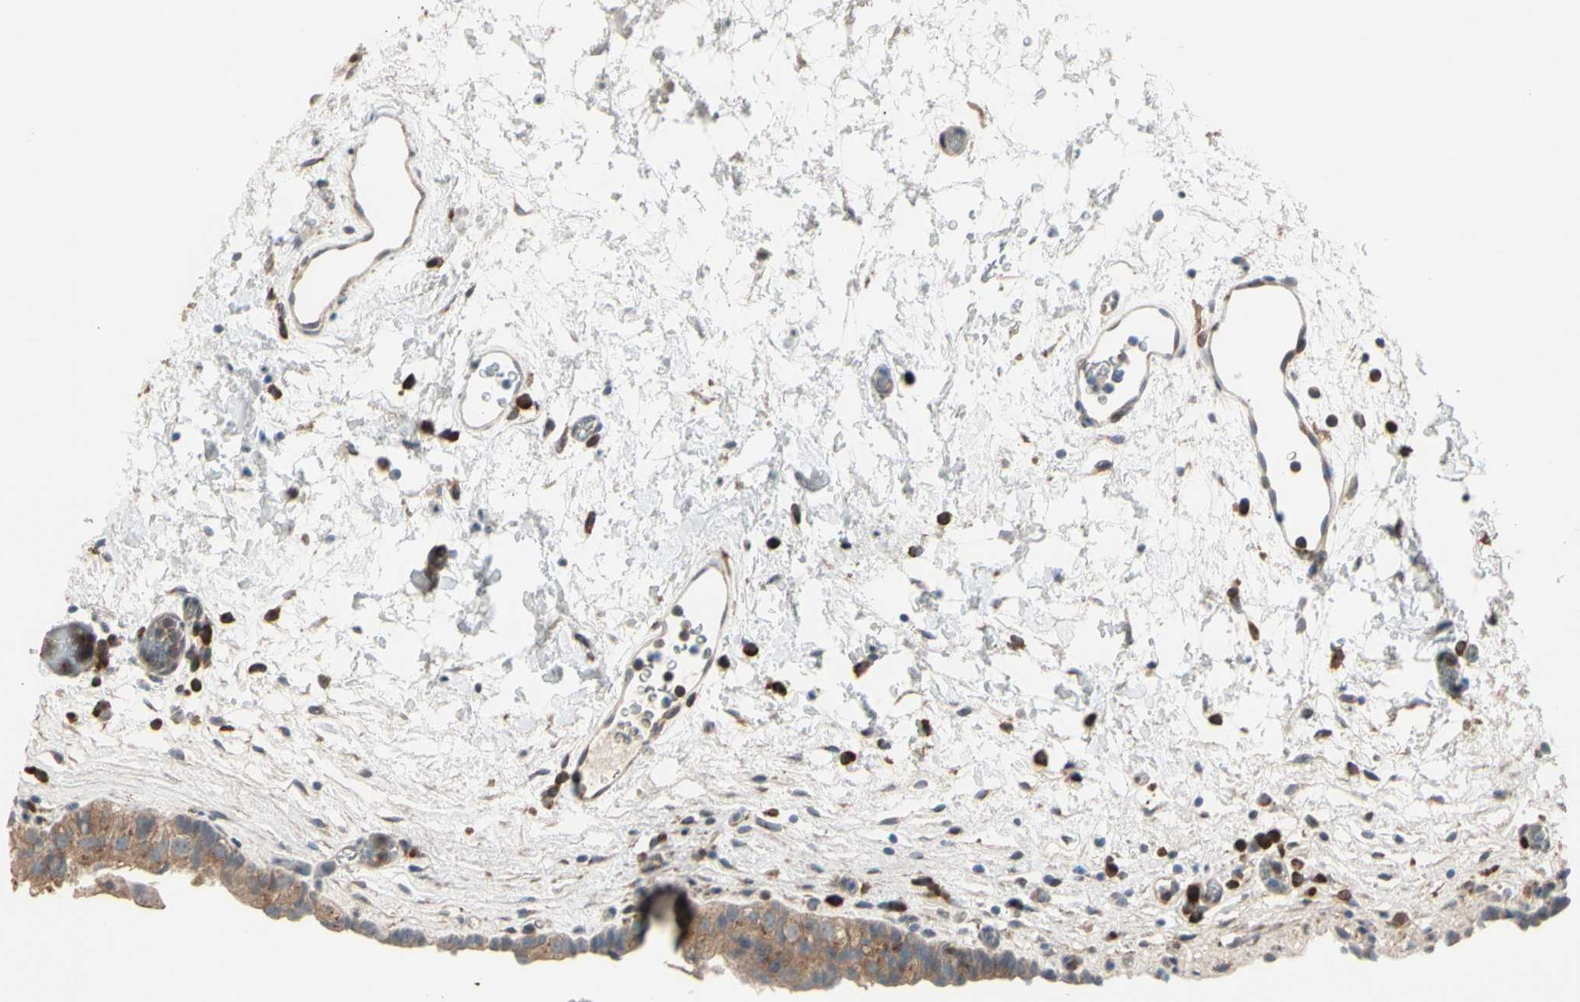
{"staining": {"intensity": "weak", "quantity": ">75%", "location": "cytoplasmic/membranous"}, "tissue": "urinary bladder", "cell_type": "Urothelial cells", "image_type": "normal", "snomed": [{"axis": "morphology", "description": "Normal tissue, NOS"}, {"axis": "topography", "description": "Urinary bladder"}], "caption": "High-power microscopy captured an IHC photomicrograph of normal urinary bladder, revealing weak cytoplasmic/membranous staining in approximately >75% of urothelial cells. (brown staining indicates protein expression, while blue staining denotes nuclei).", "gene": "SNX29", "patient": {"sex": "female", "age": 64}}